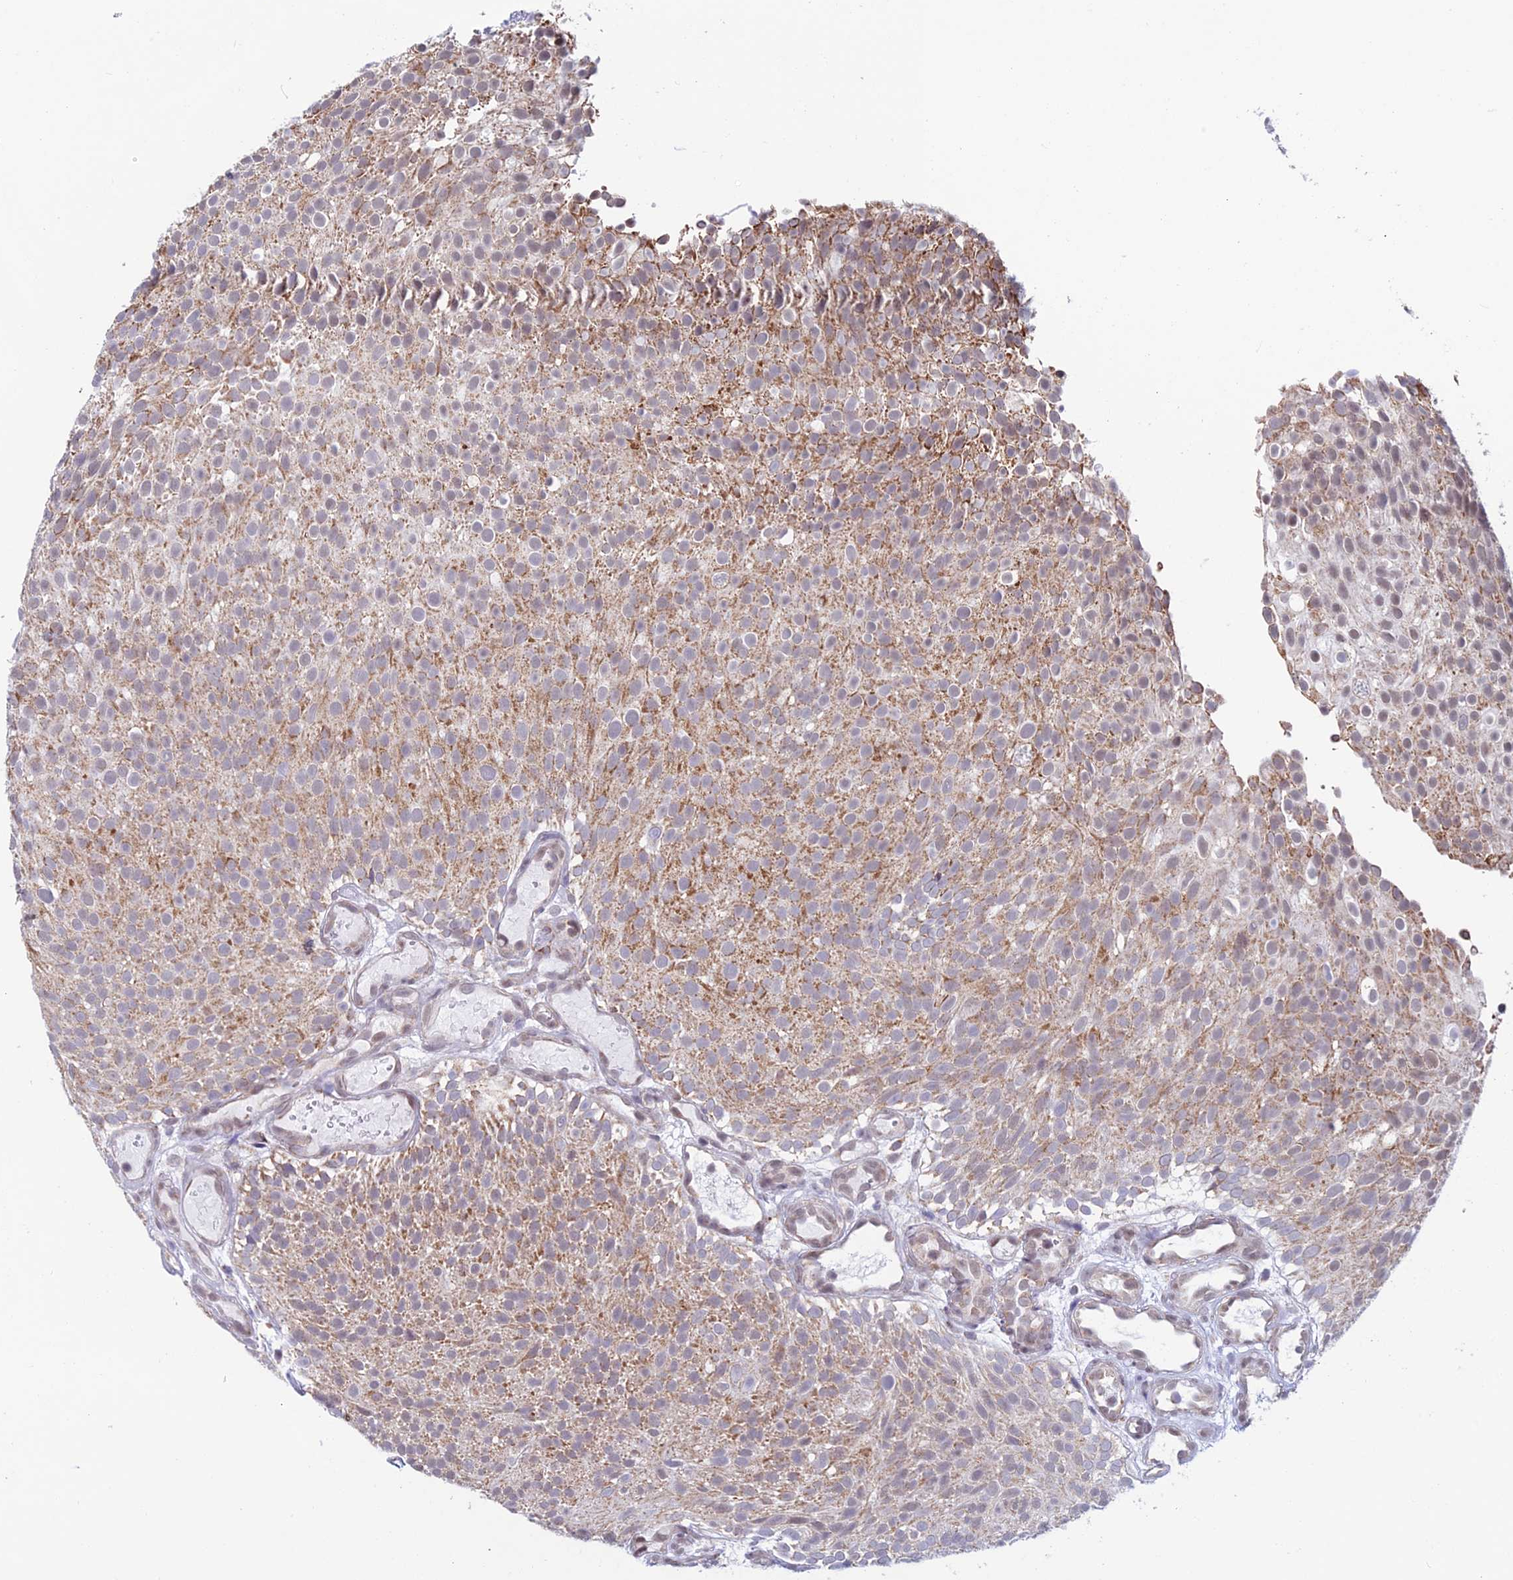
{"staining": {"intensity": "moderate", "quantity": ">75%", "location": "cytoplasmic/membranous"}, "tissue": "urothelial cancer", "cell_type": "Tumor cells", "image_type": "cancer", "snomed": [{"axis": "morphology", "description": "Urothelial carcinoma, Low grade"}, {"axis": "topography", "description": "Urinary bladder"}], "caption": "Protein analysis of urothelial cancer tissue reveals moderate cytoplasmic/membranous expression in approximately >75% of tumor cells.", "gene": "ZNG1B", "patient": {"sex": "male", "age": 78}}